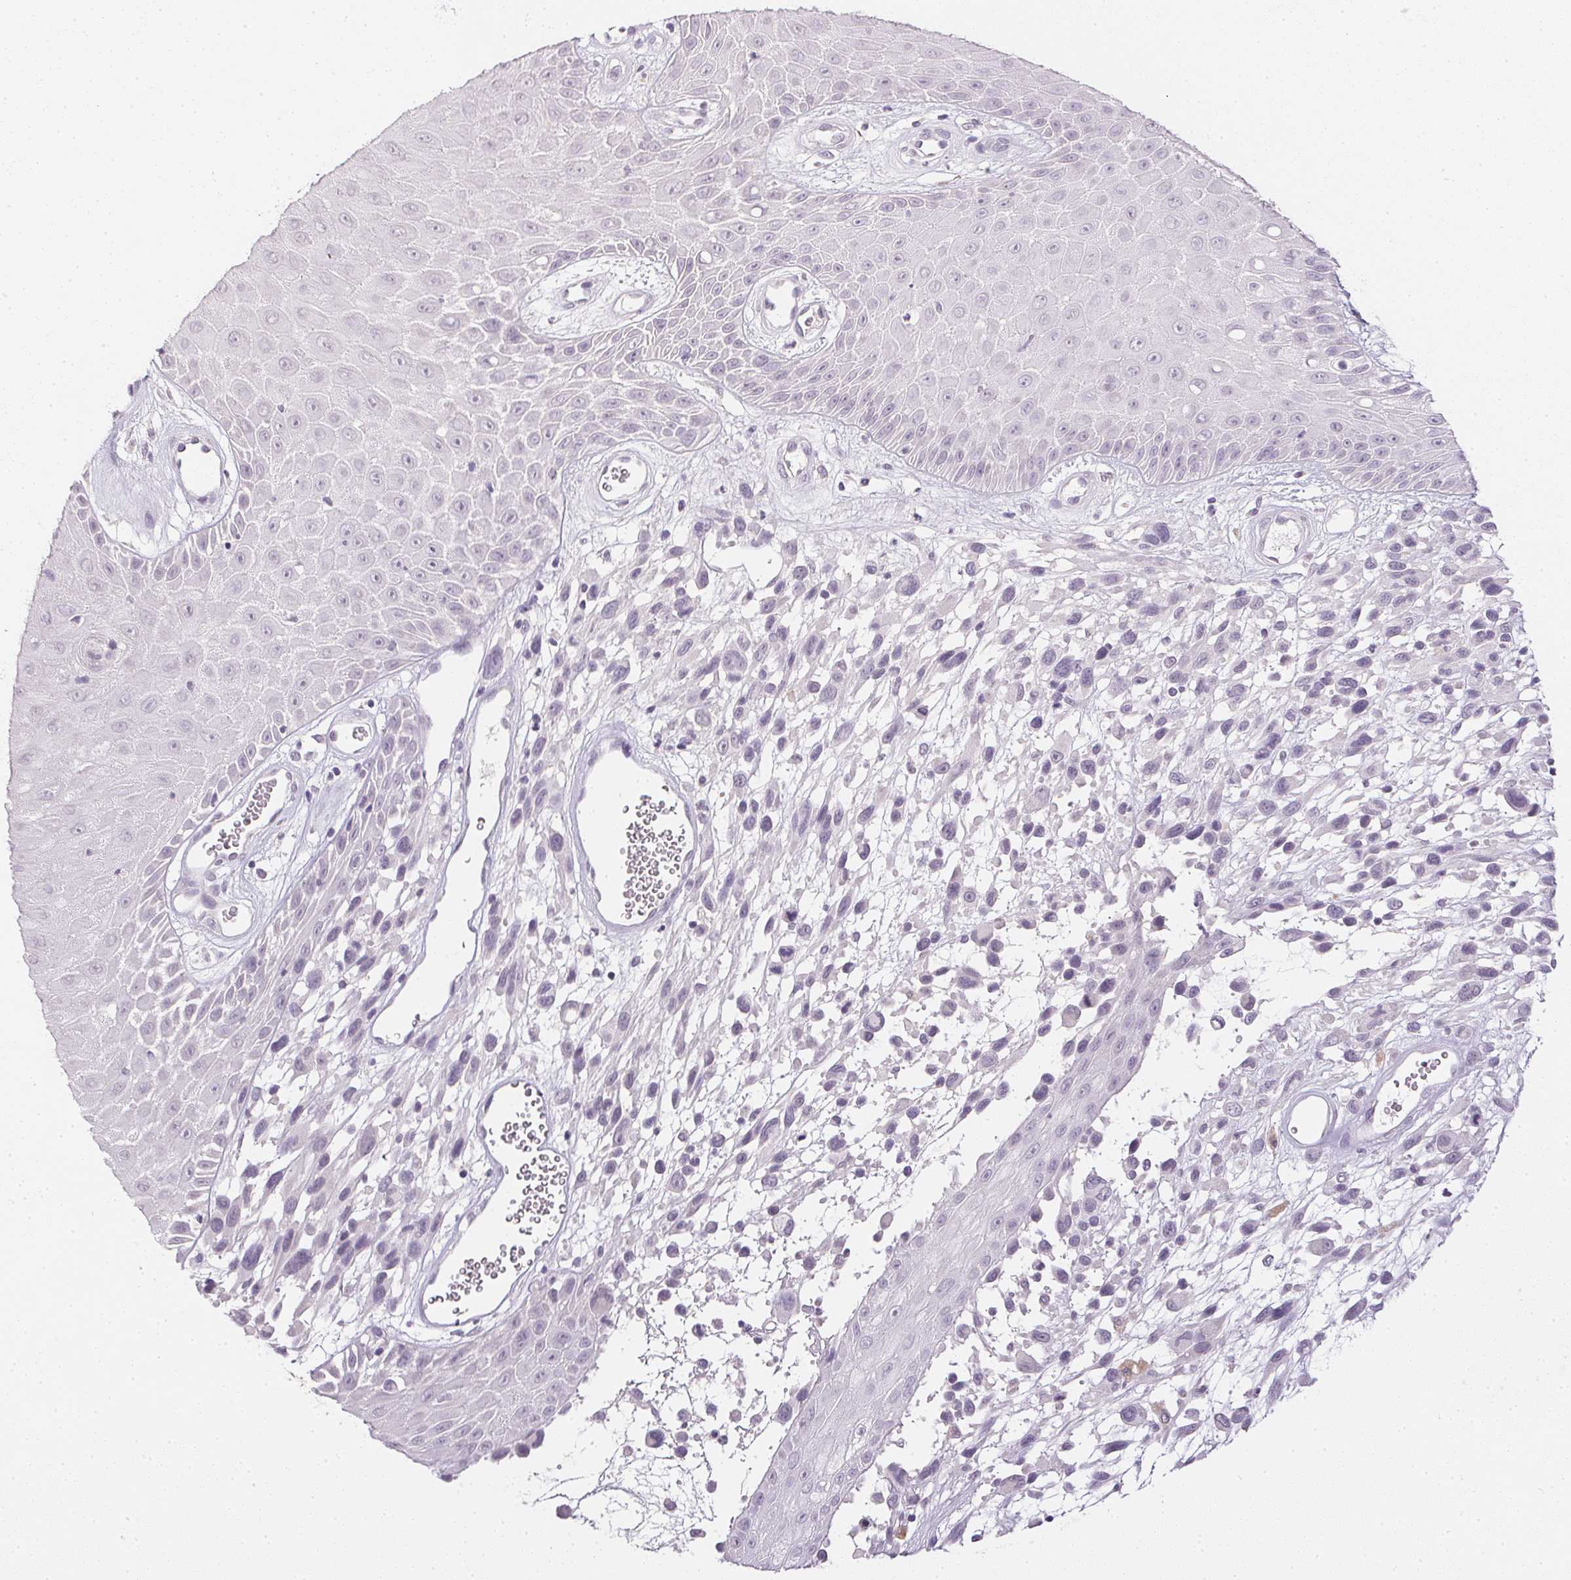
{"staining": {"intensity": "negative", "quantity": "none", "location": "none"}, "tissue": "melanoma", "cell_type": "Tumor cells", "image_type": "cancer", "snomed": [{"axis": "morphology", "description": "Malignant melanoma, NOS"}, {"axis": "topography", "description": "Skin"}], "caption": "Tumor cells are negative for protein expression in human melanoma.", "gene": "PPY", "patient": {"sex": "male", "age": 68}}